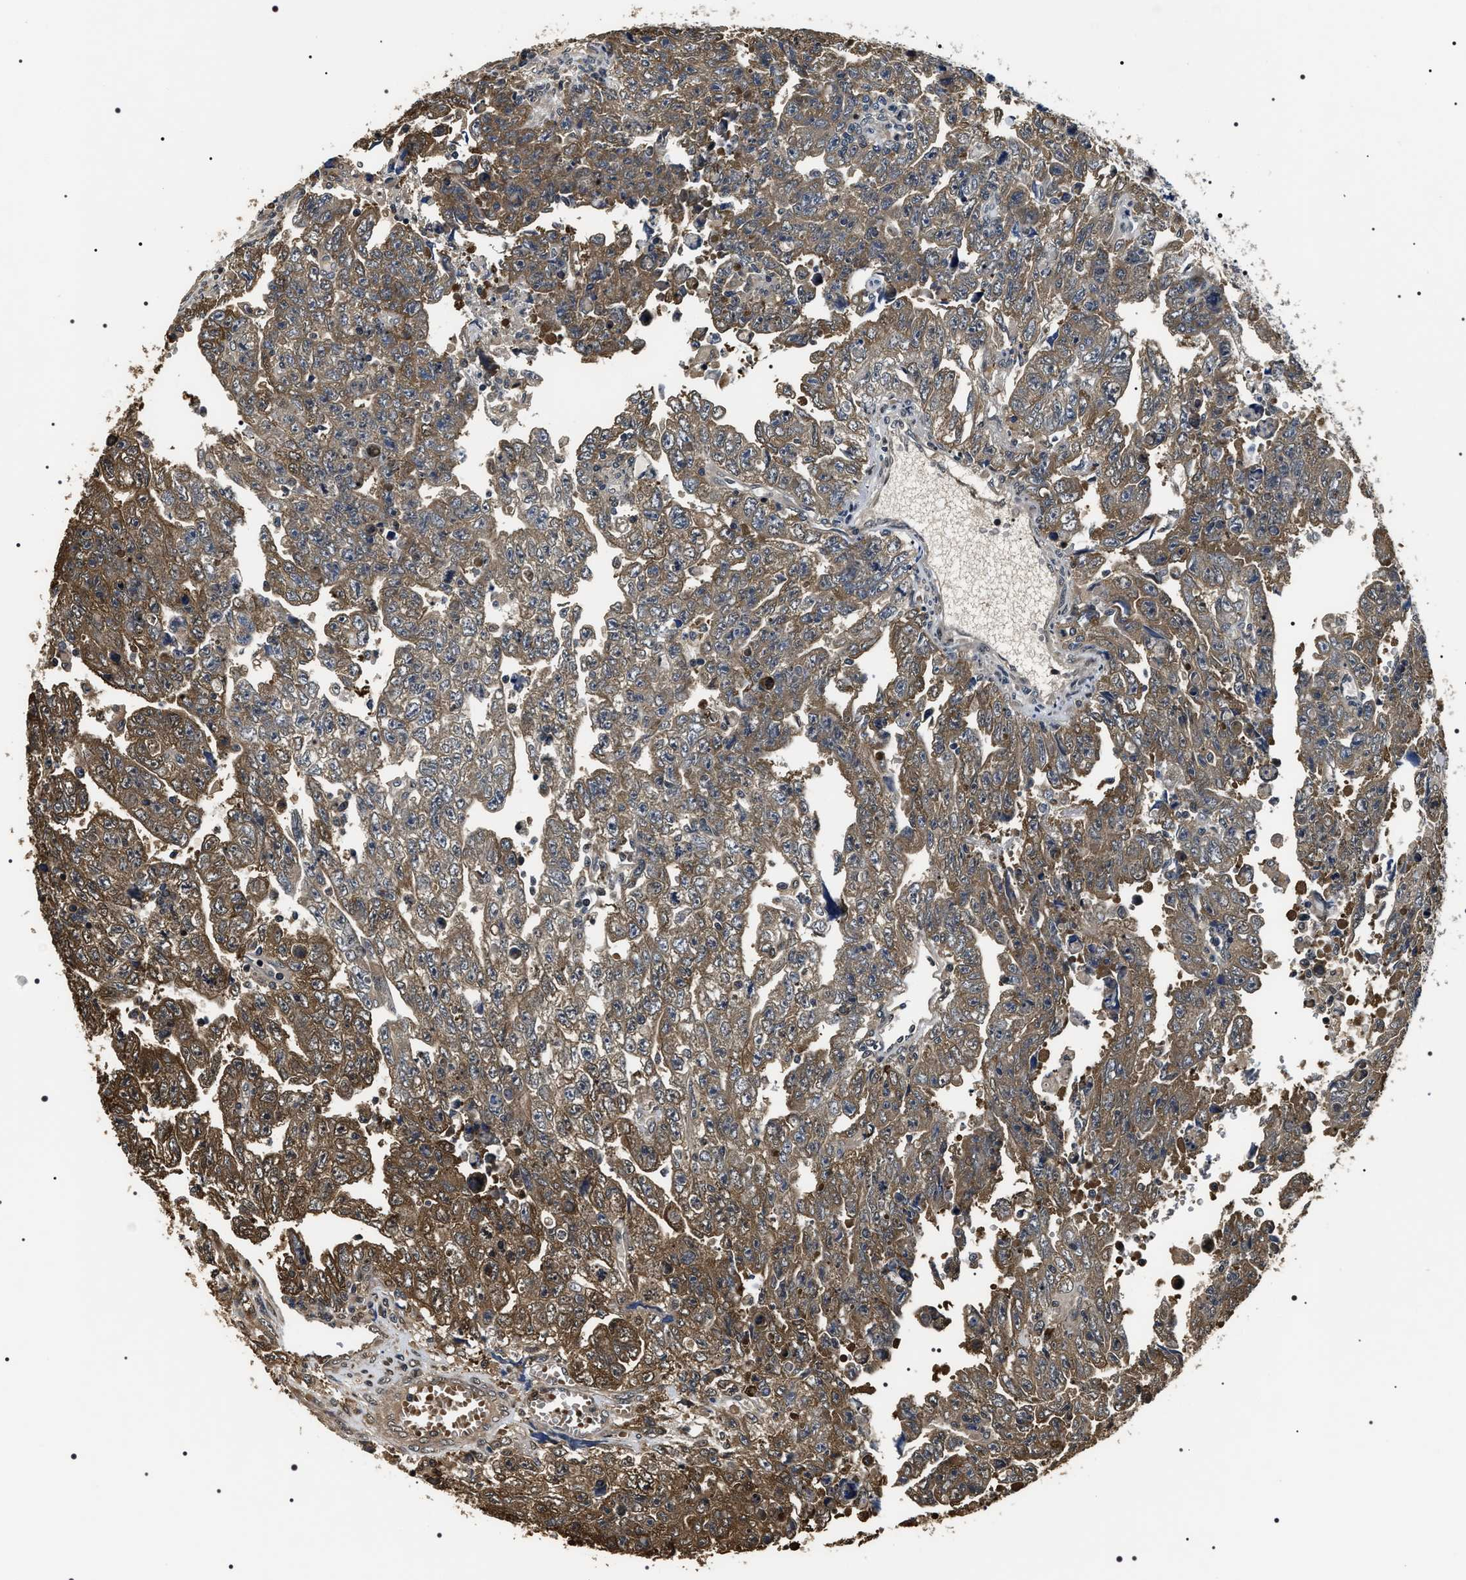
{"staining": {"intensity": "moderate", "quantity": ">75%", "location": "cytoplasmic/membranous"}, "tissue": "testis cancer", "cell_type": "Tumor cells", "image_type": "cancer", "snomed": [{"axis": "morphology", "description": "Carcinoma, Embryonal, NOS"}, {"axis": "topography", "description": "Testis"}], "caption": "An IHC photomicrograph of neoplastic tissue is shown. Protein staining in brown labels moderate cytoplasmic/membranous positivity in testis embryonal carcinoma within tumor cells.", "gene": "ARHGAP22", "patient": {"sex": "male", "age": 28}}